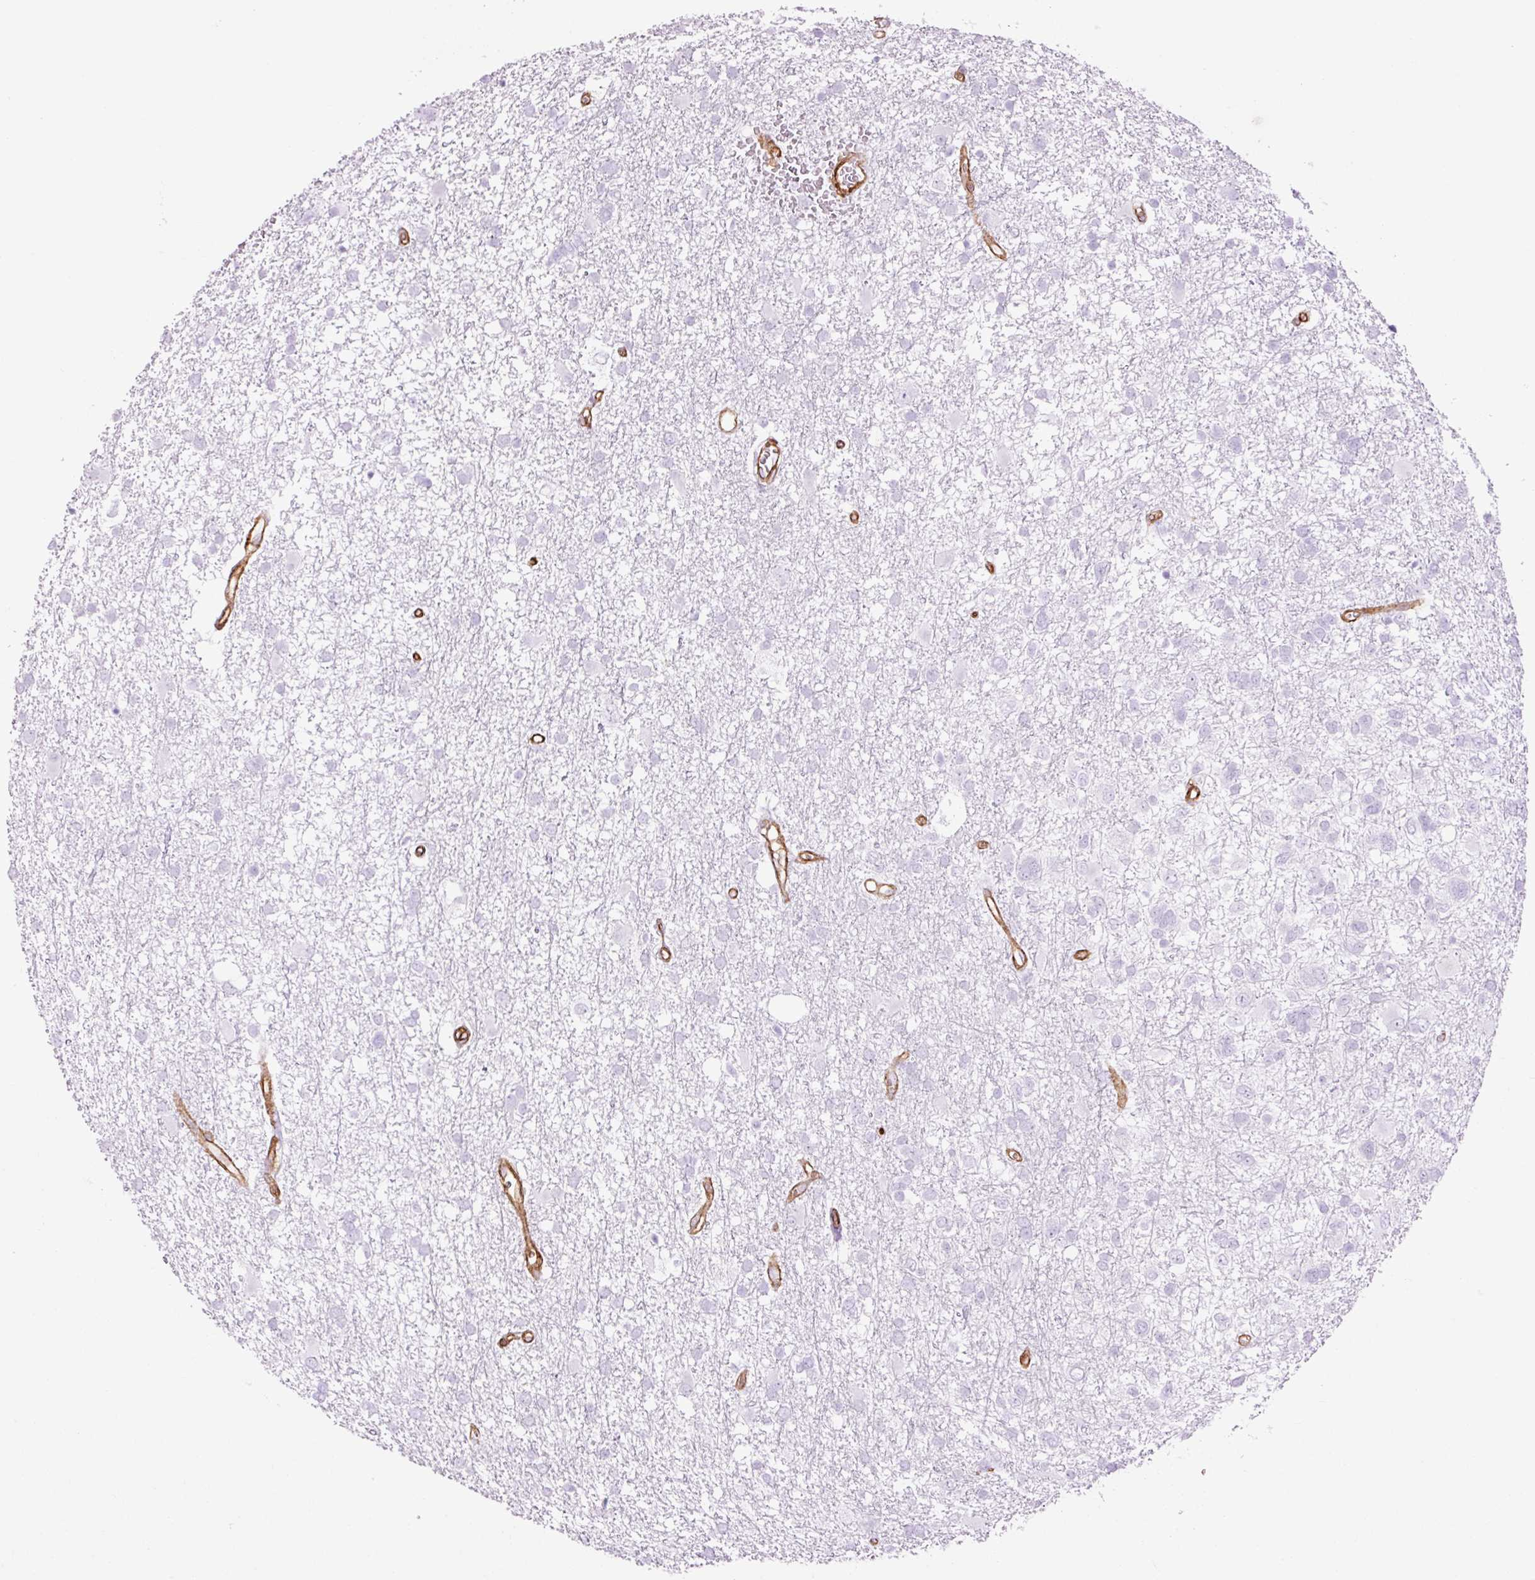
{"staining": {"intensity": "negative", "quantity": "none", "location": "none"}, "tissue": "glioma", "cell_type": "Tumor cells", "image_type": "cancer", "snomed": [{"axis": "morphology", "description": "Glioma, malignant, High grade"}, {"axis": "topography", "description": "Brain"}], "caption": "Tumor cells show no significant positivity in high-grade glioma (malignant).", "gene": "CAV1", "patient": {"sex": "male", "age": 61}}